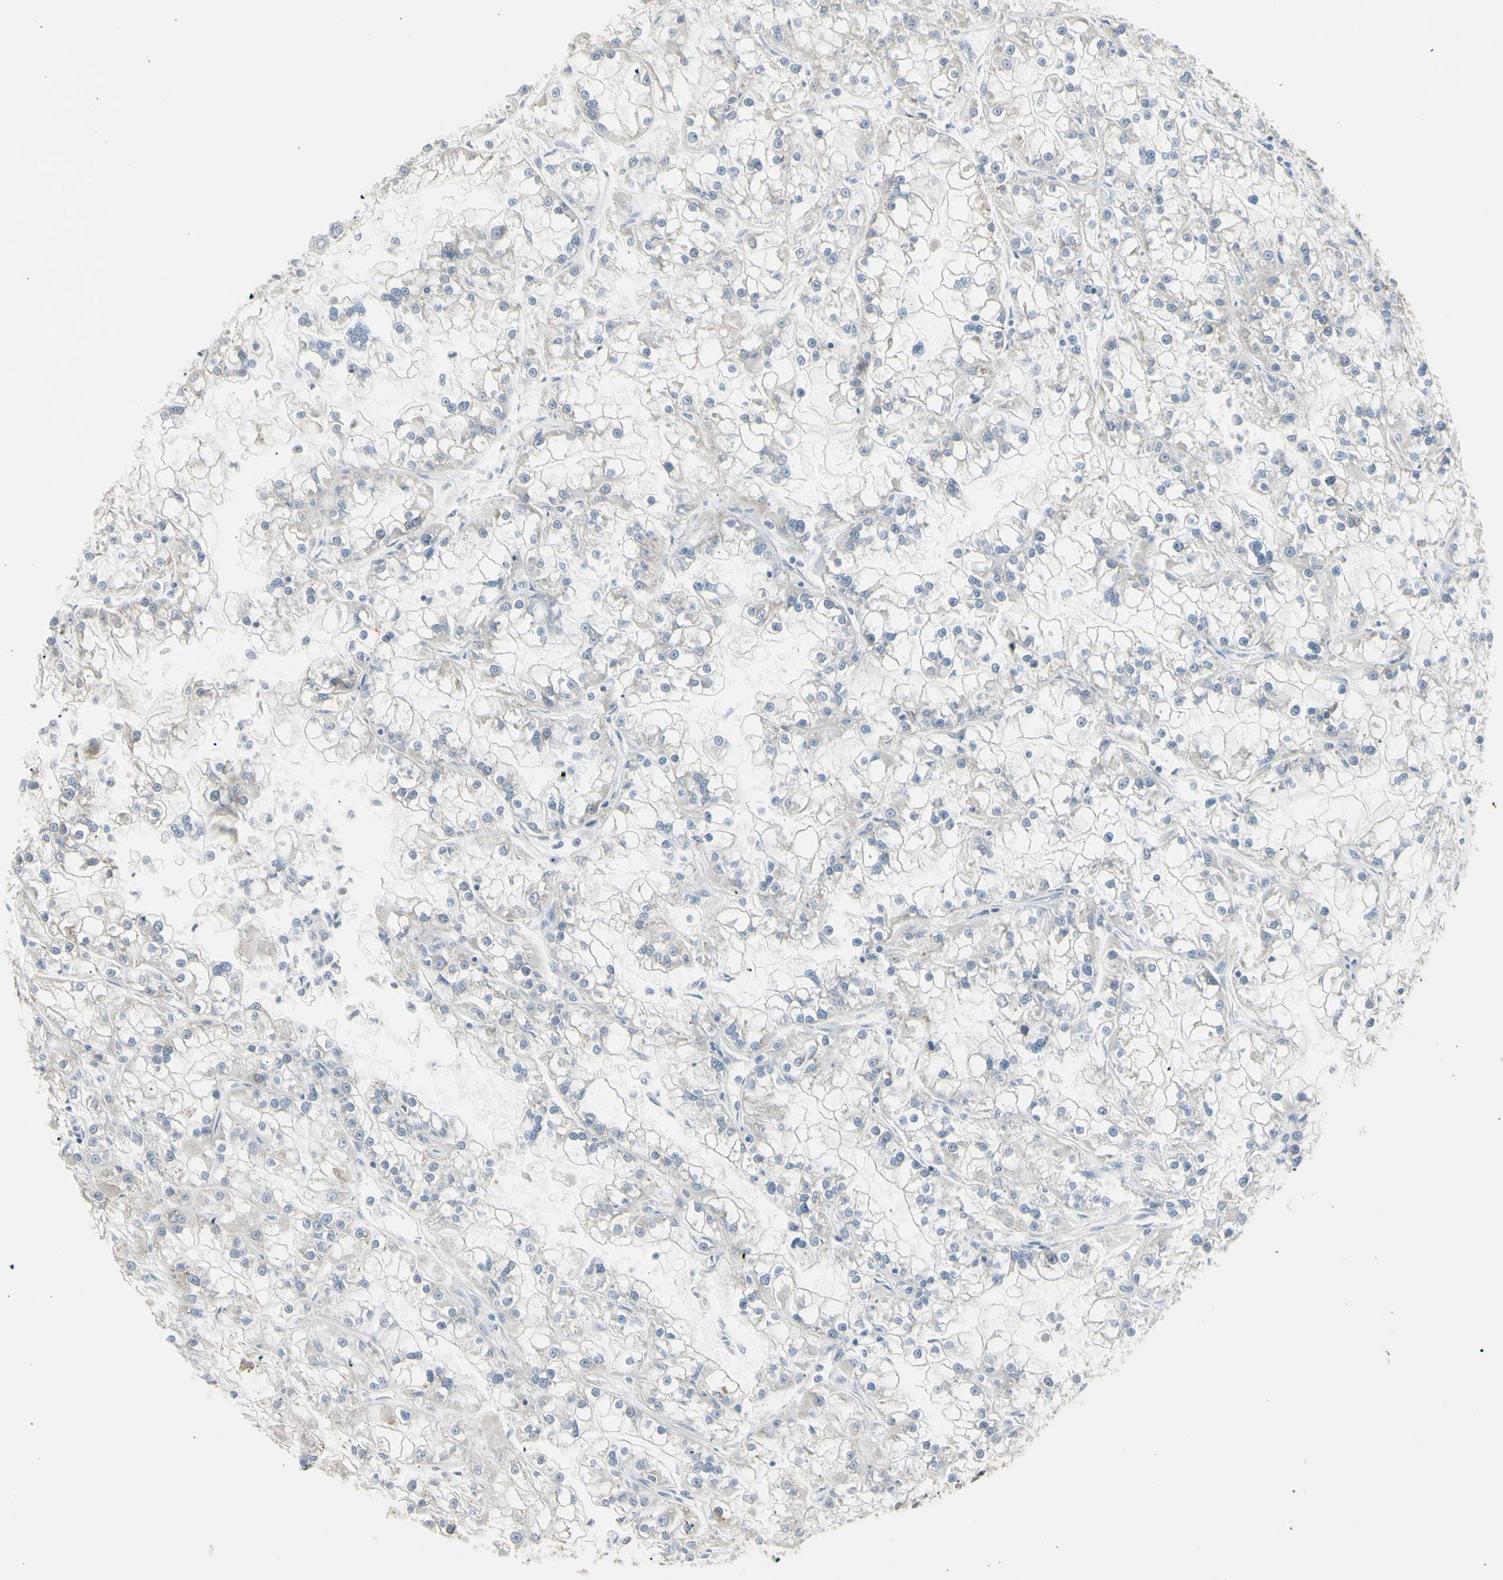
{"staining": {"intensity": "negative", "quantity": "none", "location": "none"}, "tissue": "renal cancer", "cell_type": "Tumor cells", "image_type": "cancer", "snomed": [{"axis": "morphology", "description": "Adenocarcinoma, NOS"}, {"axis": "topography", "description": "Kidney"}], "caption": "DAB immunohistochemical staining of human renal cancer reveals no significant staining in tumor cells. (Immunohistochemistry, brightfield microscopy, high magnification).", "gene": "DHRS7B", "patient": {"sex": "female", "age": 52}}